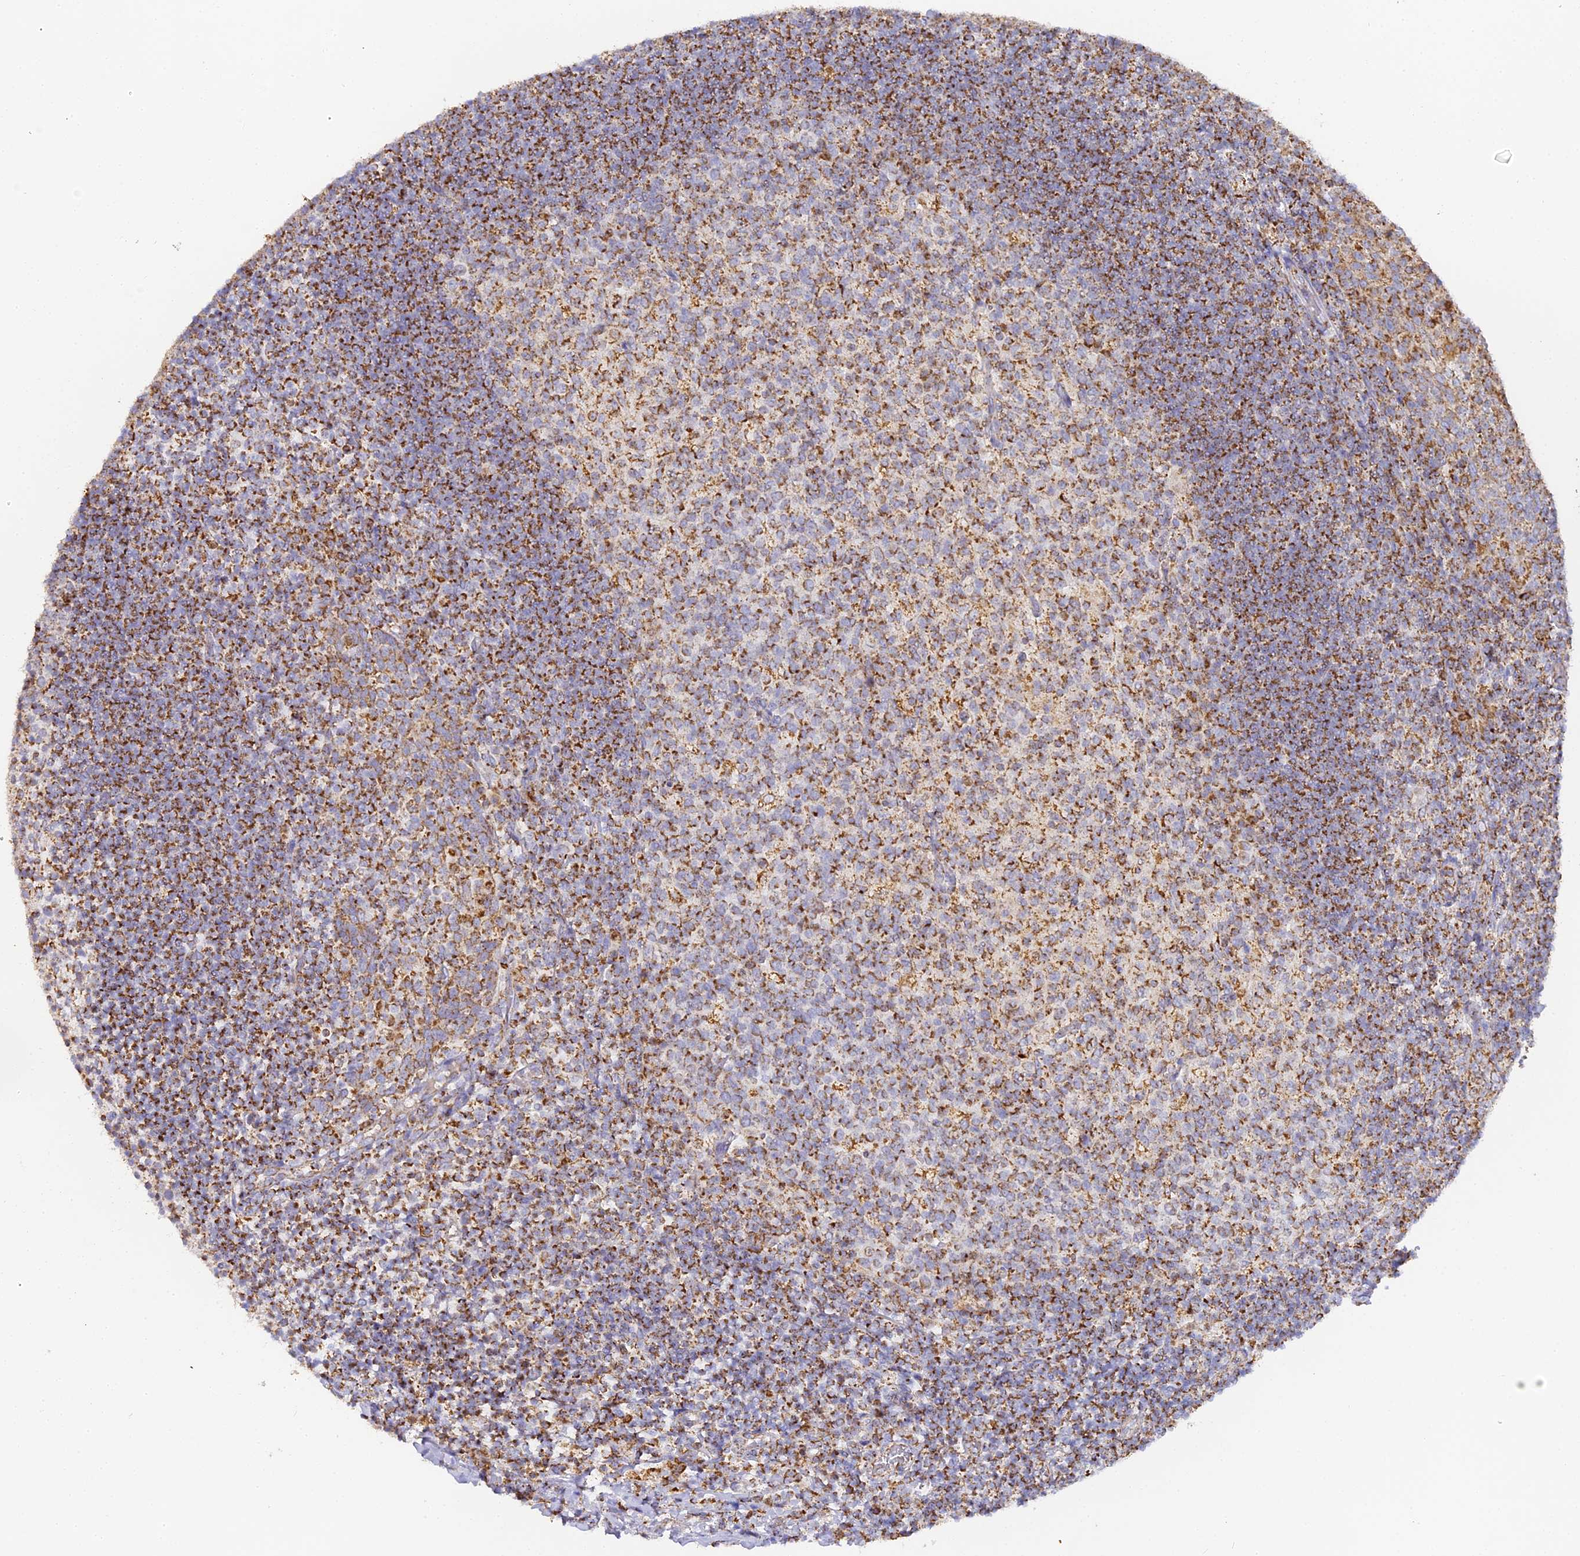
{"staining": {"intensity": "strong", "quantity": "25%-75%", "location": "cytoplasmic/membranous"}, "tissue": "tonsil", "cell_type": "Germinal center cells", "image_type": "normal", "snomed": [{"axis": "morphology", "description": "Normal tissue, NOS"}, {"axis": "topography", "description": "Tonsil"}], "caption": "Normal tonsil exhibits strong cytoplasmic/membranous positivity in approximately 25%-75% of germinal center cells, visualized by immunohistochemistry. Using DAB (brown) and hematoxylin (blue) stains, captured at high magnification using brightfield microscopy.", "gene": "DONSON", "patient": {"sex": "female", "age": 10}}